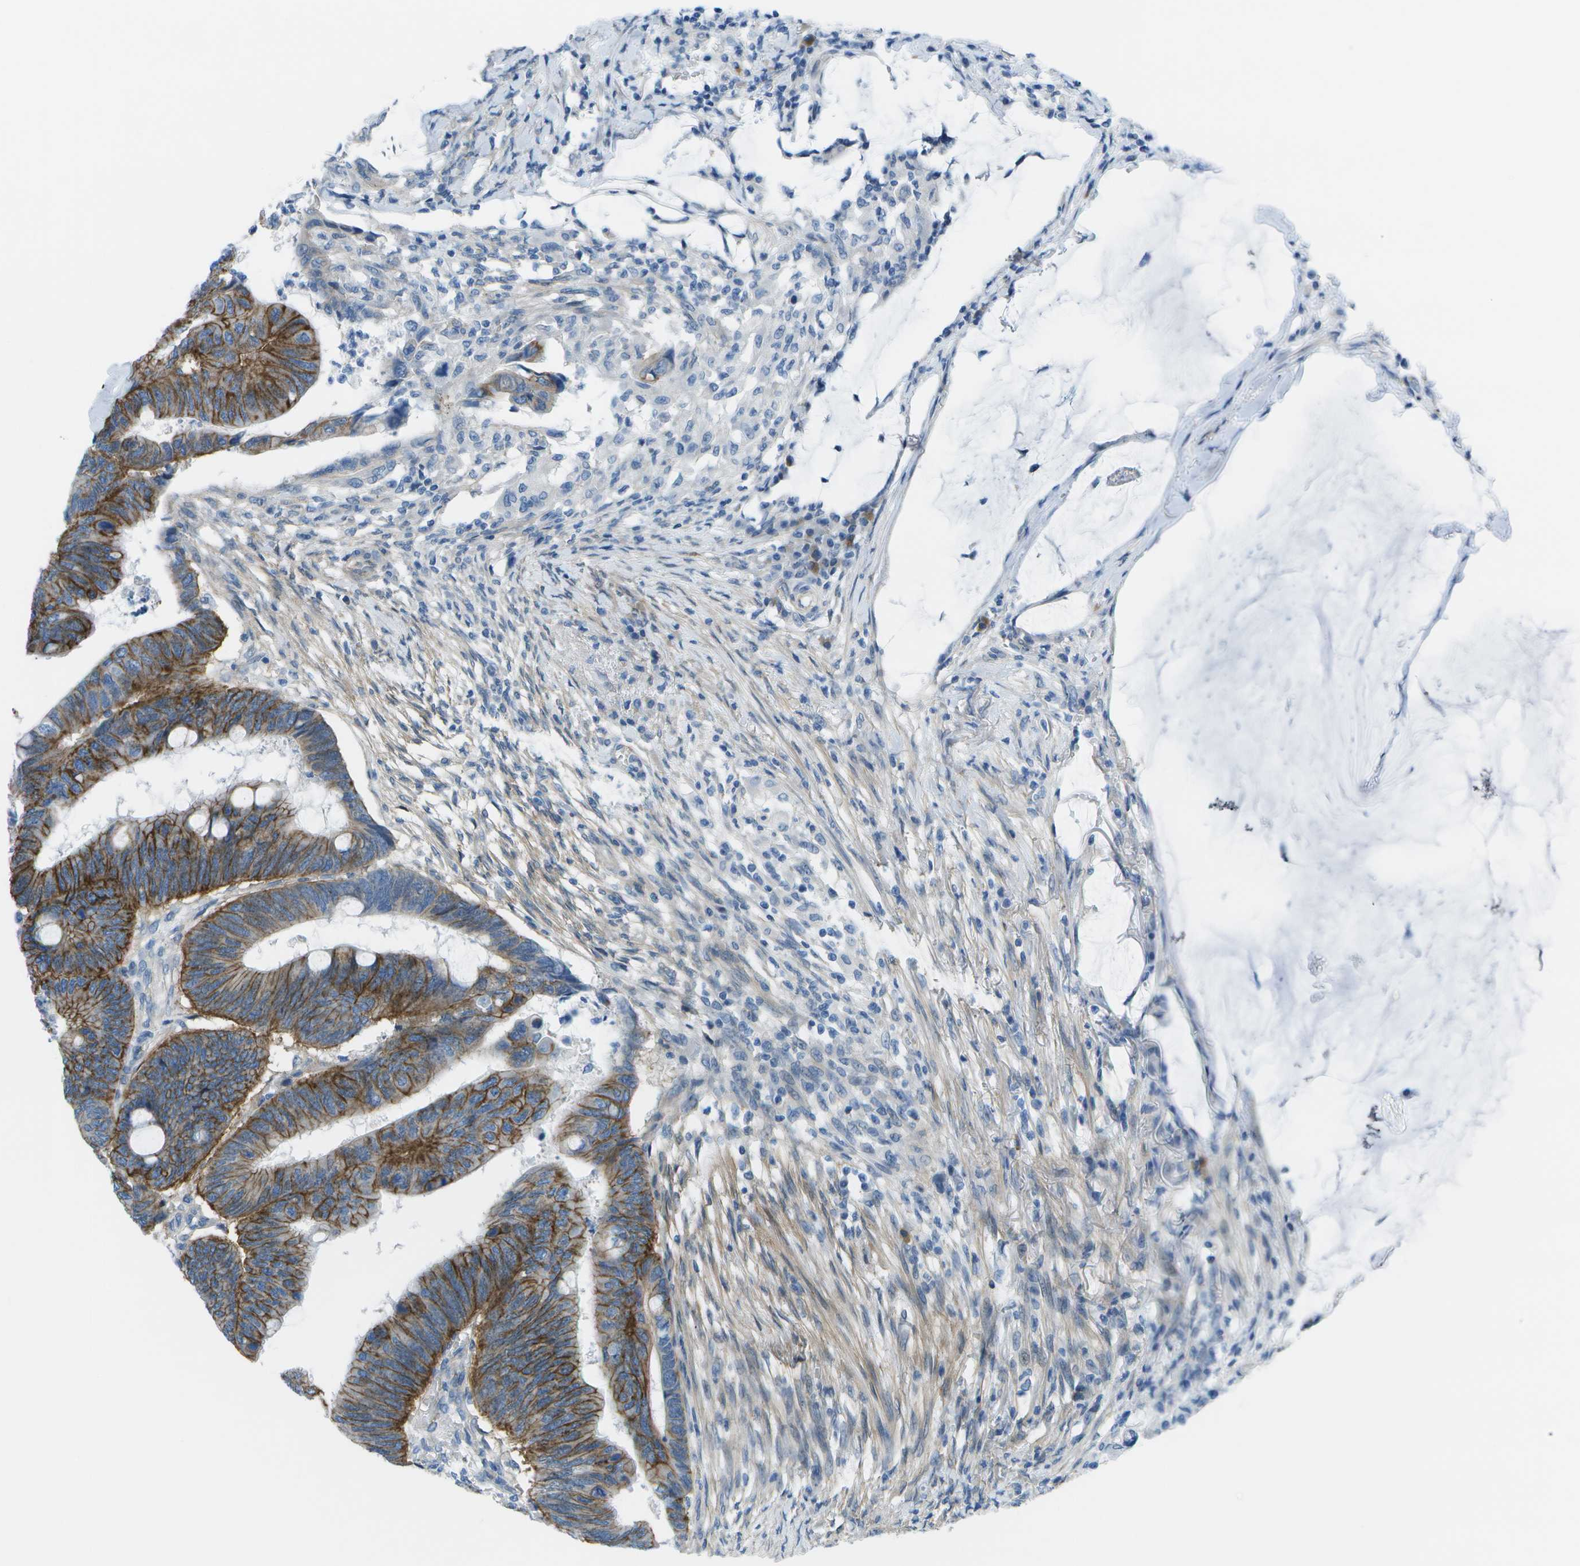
{"staining": {"intensity": "strong", "quantity": ">75%", "location": "cytoplasmic/membranous"}, "tissue": "colorectal cancer", "cell_type": "Tumor cells", "image_type": "cancer", "snomed": [{"axis": "morphology", "description": "Normal tissue, NOS"}, {"axis": "morphology", "description": "Adenocarcinoma, NOS"}, {"axis": "topography", "description": "Rectum"}], "caption": "Colorectal cancer stained with immunohistochemistry reveals strong cytoplasmic/membranous staining in approximately >75% of tumor cells. (IHC, brightfield microscopy, high magnification).", "gene": "SORBS3", "patient": {"sex": "male", "age": 92}}